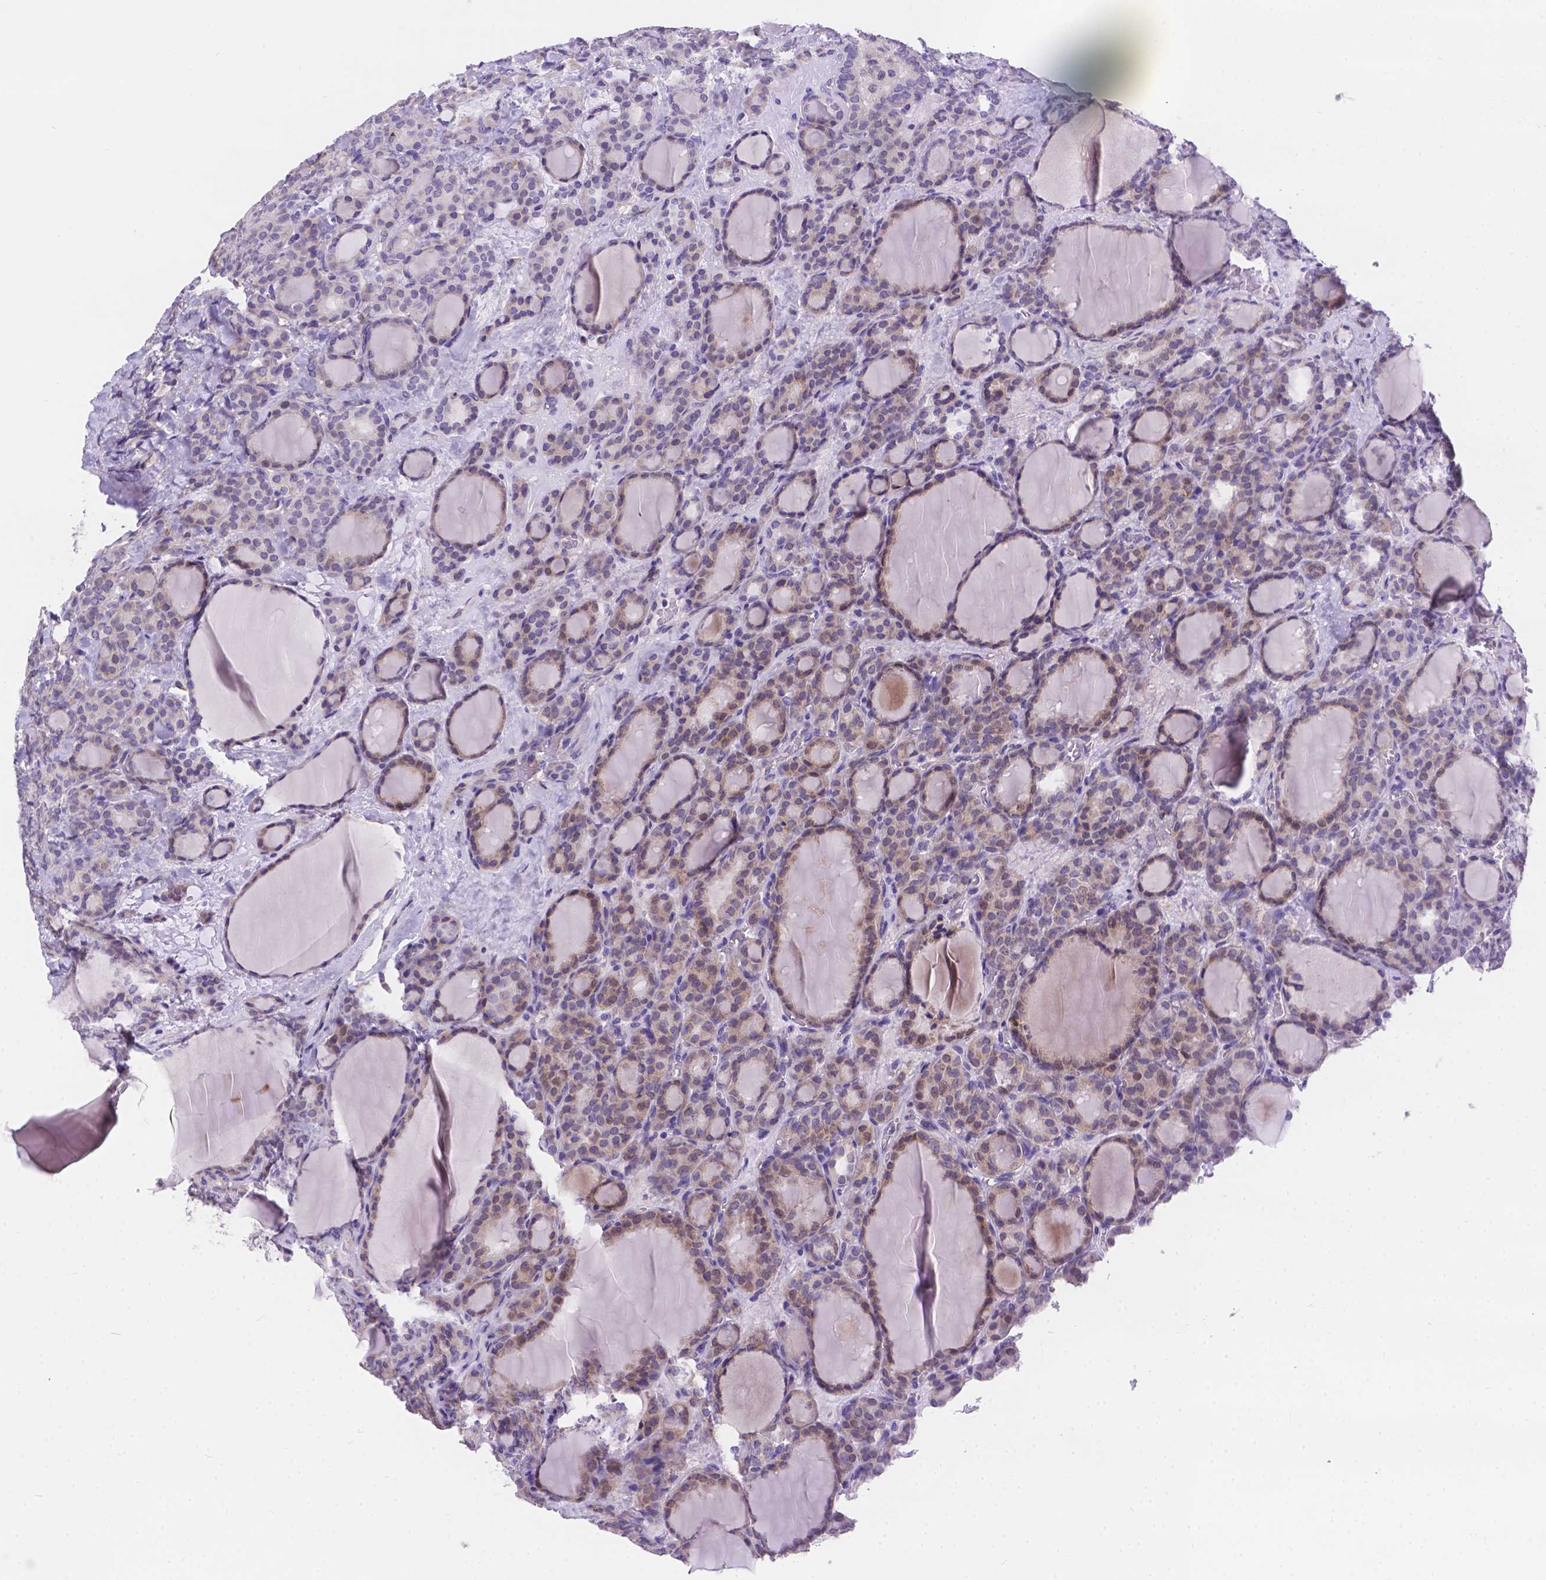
{"staining": {"intensity": "moderate", "quantity": "25%-75%", "location": "cytoplasmic/membranous"}, "tissue": "thyroid cancer", "cell_type": "Tumor cells", "image_type": "cancer", "snomed": [{"axis": "morphology", "description": "Normal tissue, NOS"}, {"axis": "morphology", "description": "Follicular adenoma carcinoma, NOS"}, {"axis": "topography", "description": "Thyroid gland"}], "caption": "Tumor cells show medium levels of moderate cytoplasmic/membranous staining in about 25%-75% of cells in human thyroid cancer.", "gene": "DLEC1", "patient": {"sex": "female", "age": 31}}